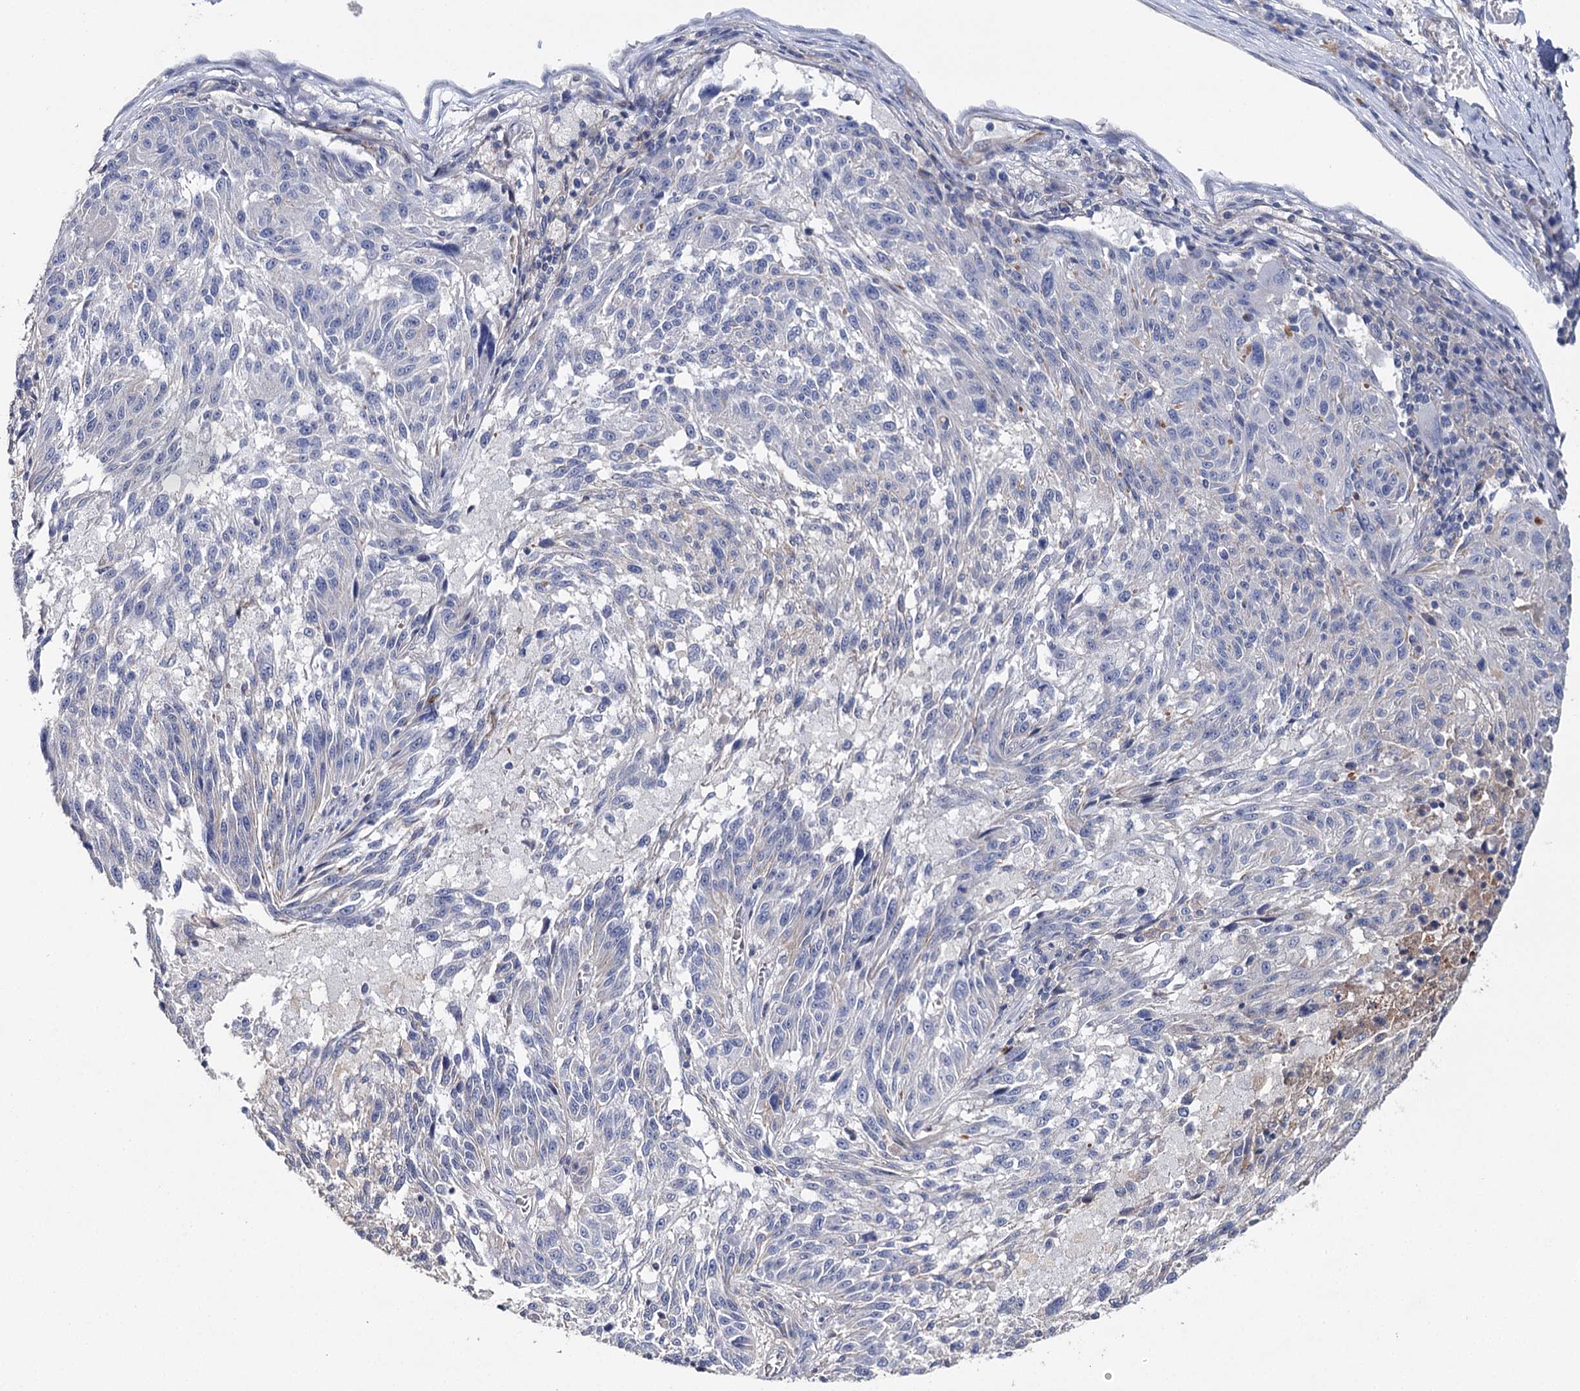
{"staining": {"intensity": "negative", "quantity": "none", "location": "none"}, "tissue": "melanoma", "cell_type": "Tumor cells", "image_type": "cancer", "snomed": [{"axis": "morphology", "description": "Malignant melanoma, NOS"}, {"axis": "topography", "description": "Skin"}], "caption": "DAB (3,3'-diaminobenzidine) immunohistochemical staining of malignant melanoma reveals no significant expression in tumor cells.", "gene": "EPYC", "patient": {"sex": "male", "age": 53}}